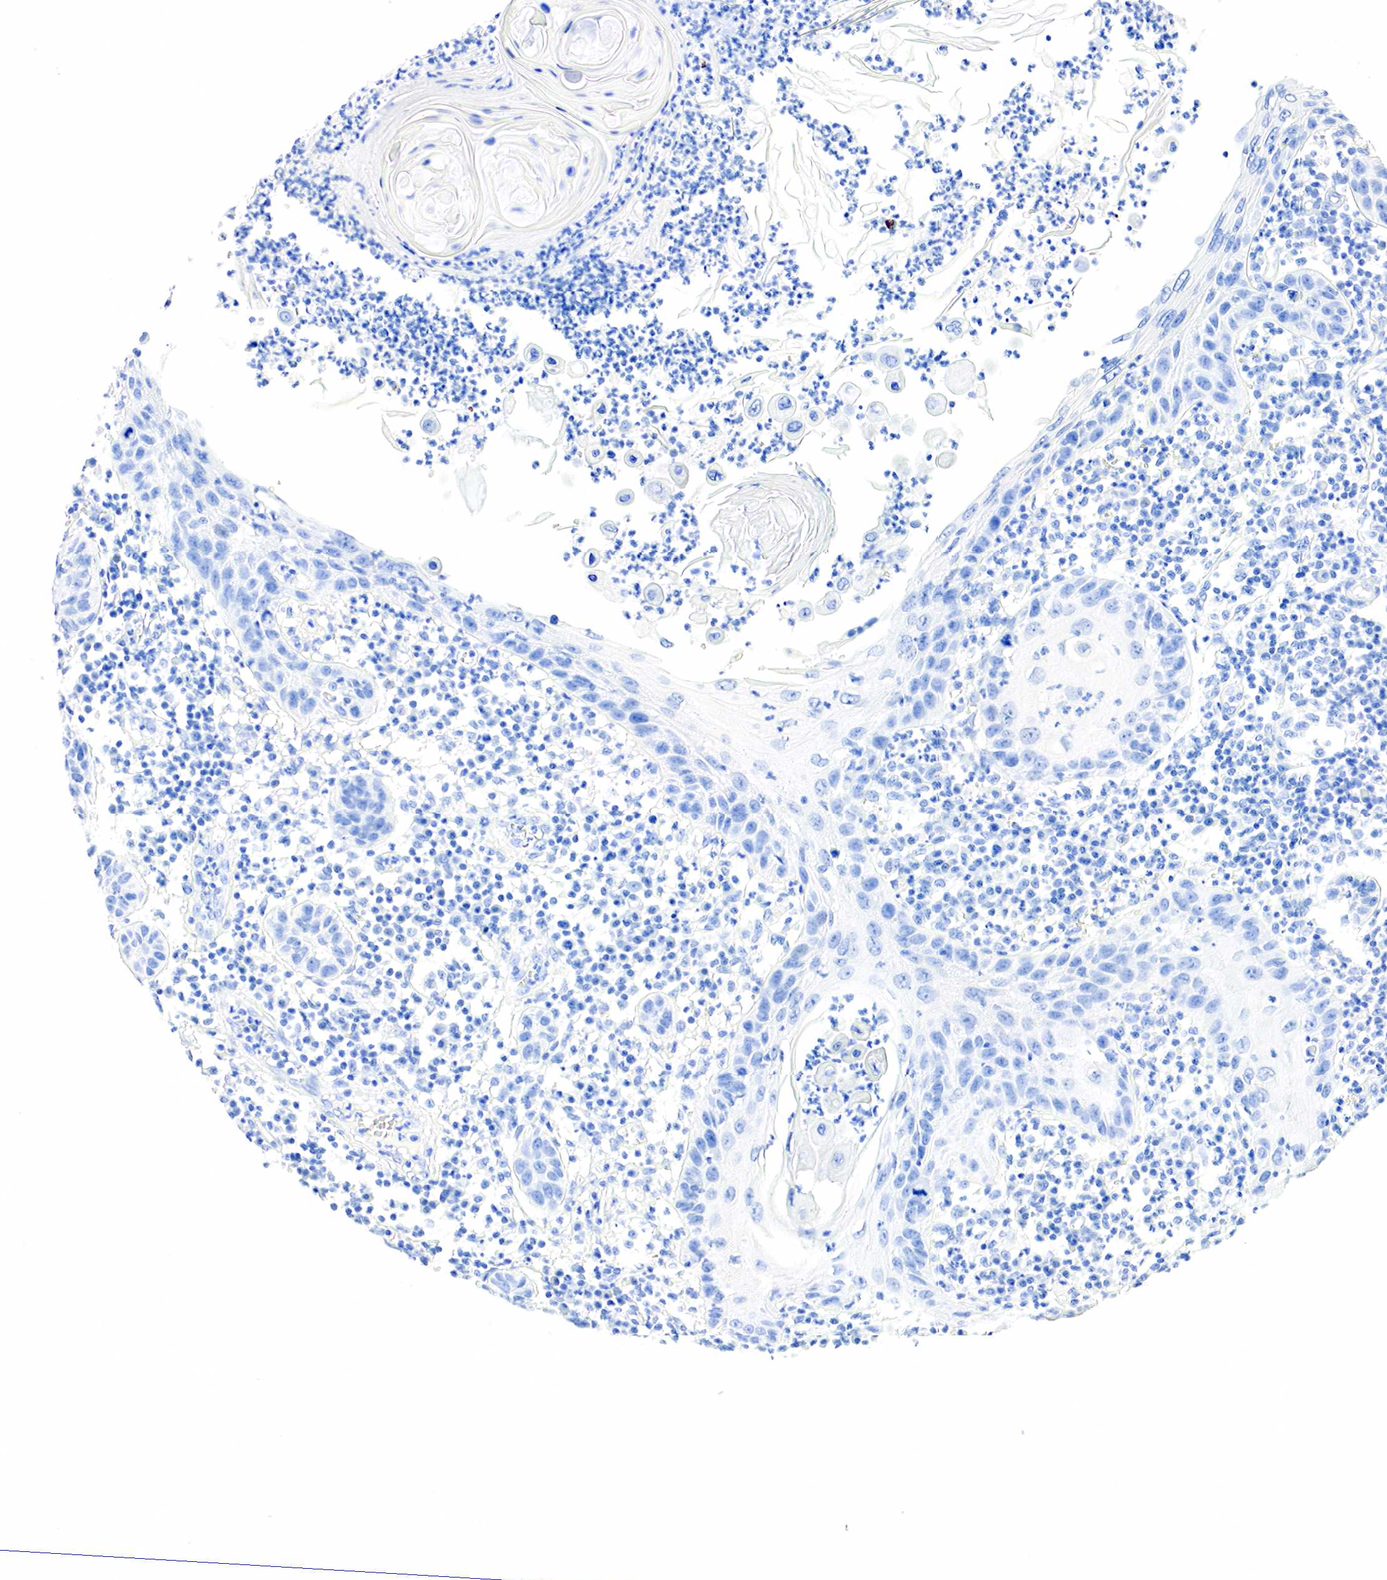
{"staining": {"intensity": "negative", "quantity": "none", "location": "none"}, "tissue": "skin cancer", "cell_type": "Tumor cells", "image_type": "cancer", "snomed": [{"axis": "morphology", "description": "Squamous cell carcinoma, NOS"}, {"axis": "topography", "description": "Skin"}], "caption": "Immunohistochemistry (IHC) image of squamous cell carcinoma (skin) stained for a protein (brown), which displays no staining in tumor cells. (DAB (3,3'-diaminobenzidine) IHC with hematoxylin counter stain).", "gene": "PTH", "patient": {"sex": "female", "age": 74}}